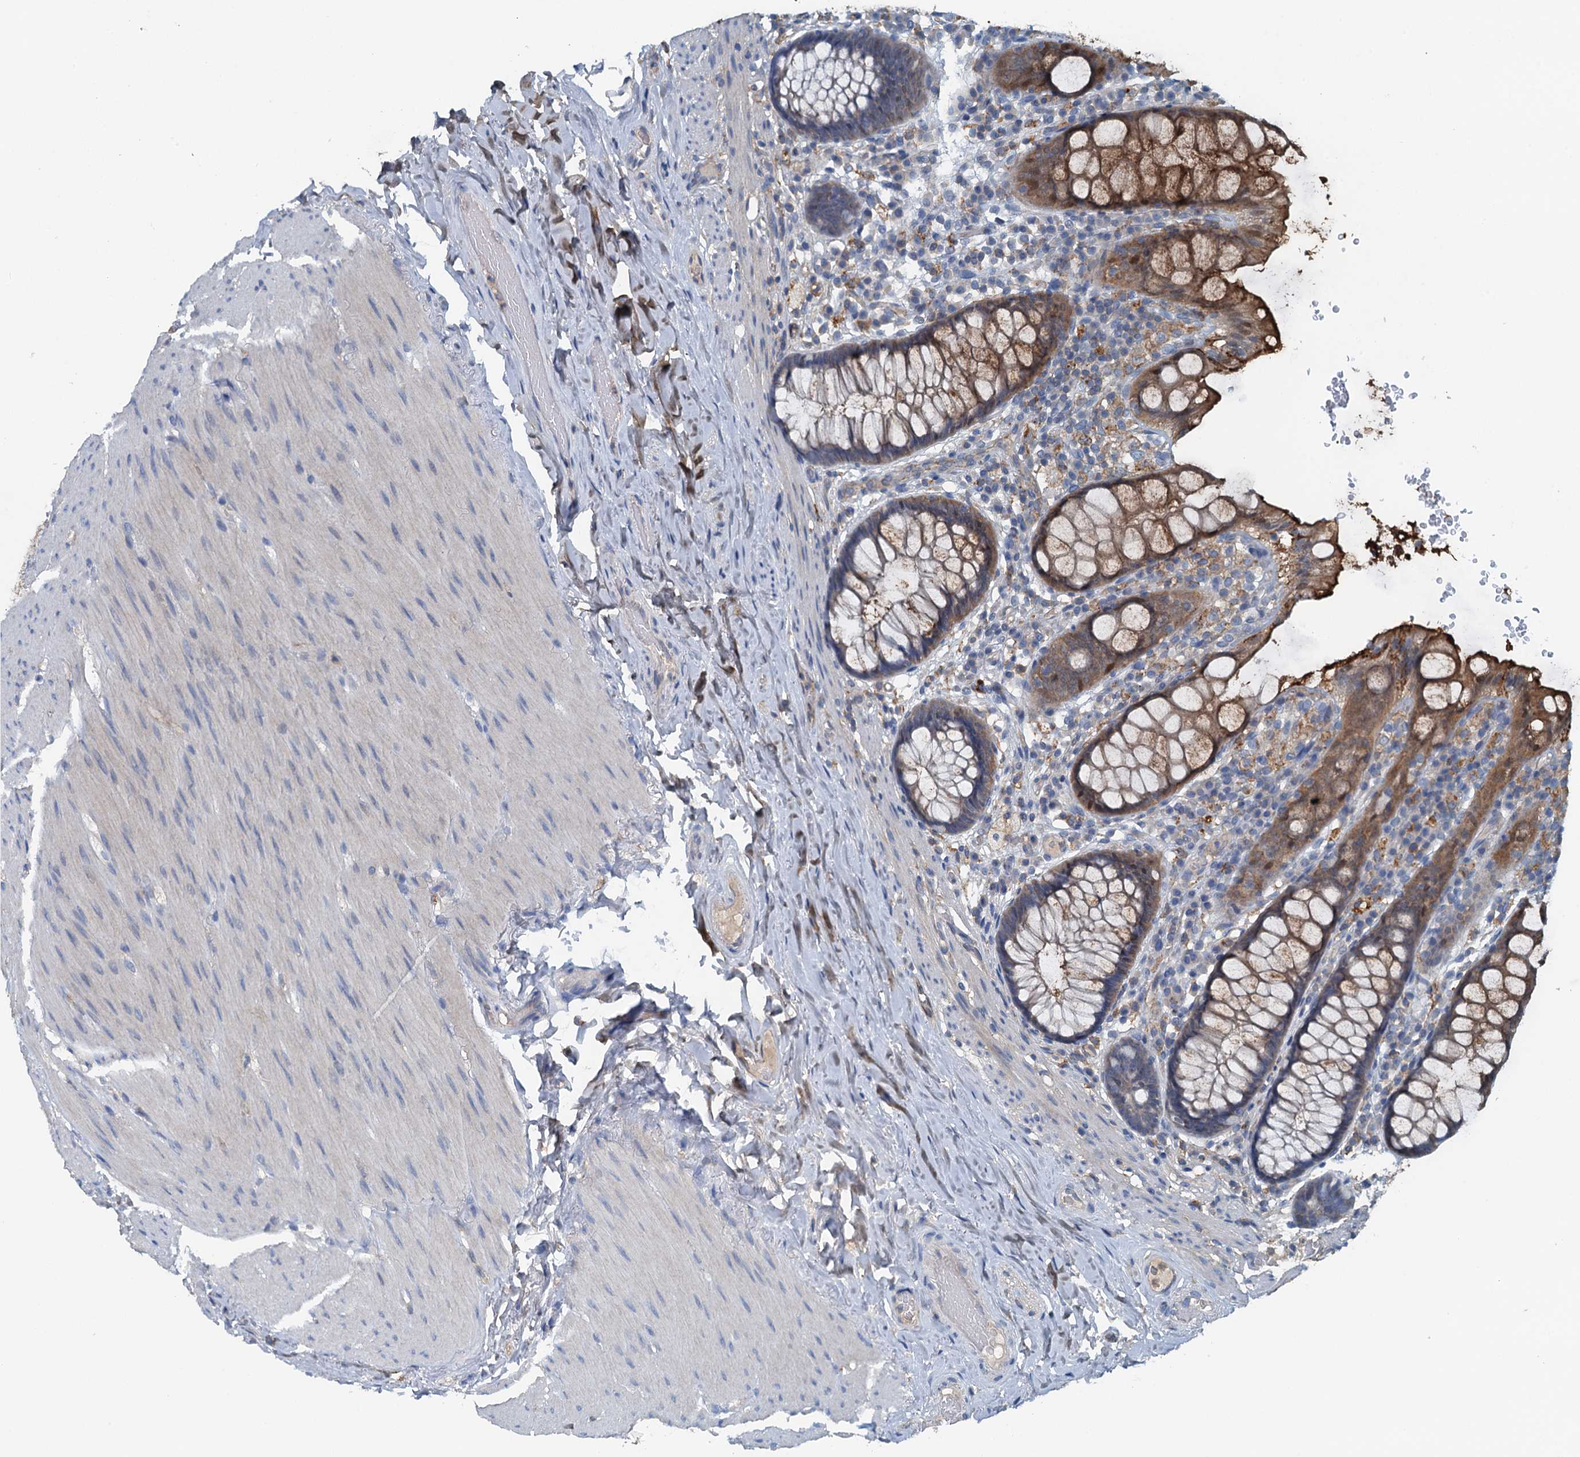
{"staining": {"intensity": "moderate", "quantity": "25%-75%", "location": "cytoplasmic/membranous"}, "tissue": "rectum", "cell_type": "Glandular cells", "image_type": "normal", "snomed": [{"axis": "morphology", "description": "Normal tissue, NOS"}, {"axis": "topography", "description": "Rectum"}], "caption": "Unremarkable rectum was stained to show a protein in brown. There is medium levels of moderate cytoplasmic/membranous positivity in about 25%-75% of glandular cells.", "gene": "THAP10", "patient": {"sex": "male", "age": 83}}